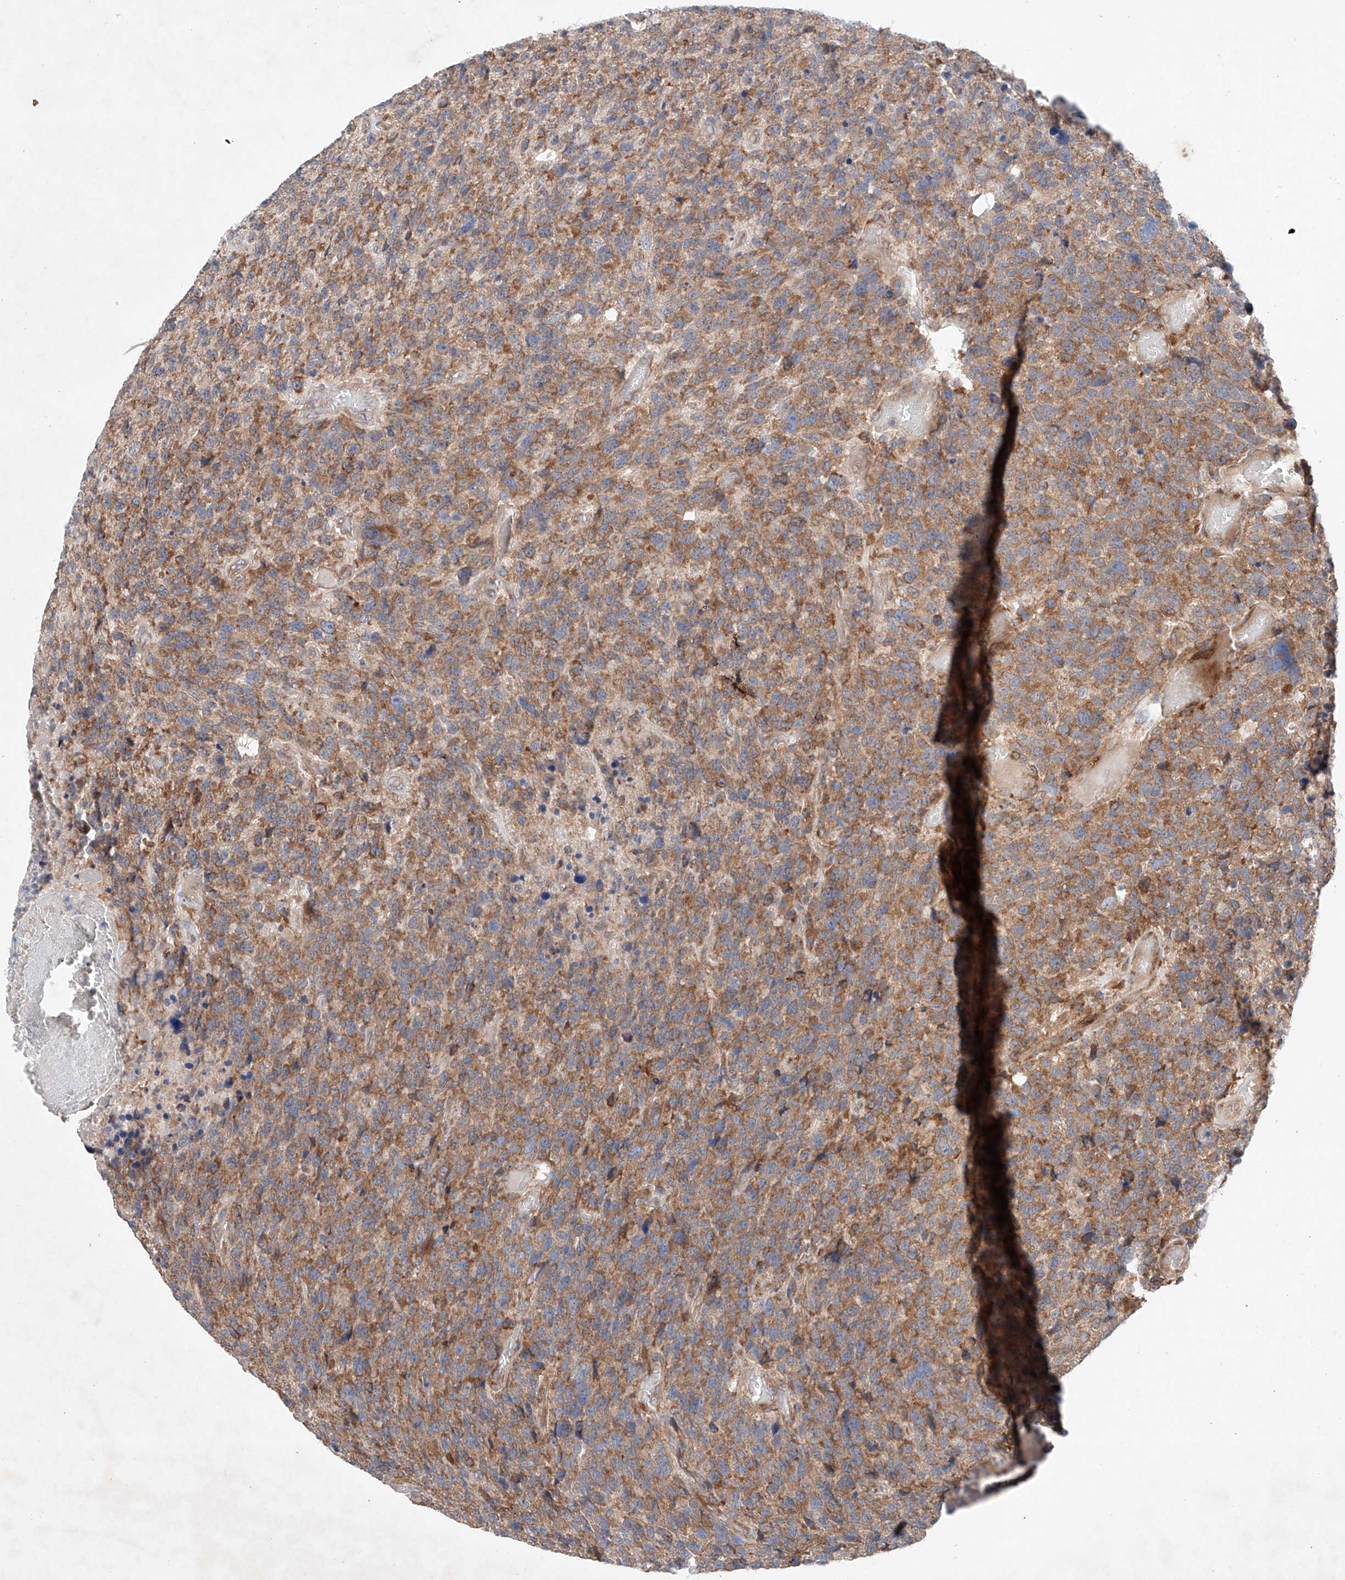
{"staining": {"intensity": "moderate", "quantity": ">75%", "location": "cytoplasmic/membranous"}, "tissue": "glioma", "cell_type": "Tumor cells", "image_type": "cancer", "snomed": [{"axis": "morphology", "description": "Glioma, malignant, High grade"}, {"axis": "topography", "description": "Brain"}], "caption": "Glioma stained with a protein marker shows moderate staining in tumor cells.", "gene": "FASTK", "patient": {"sex": "male", "age": 69}}